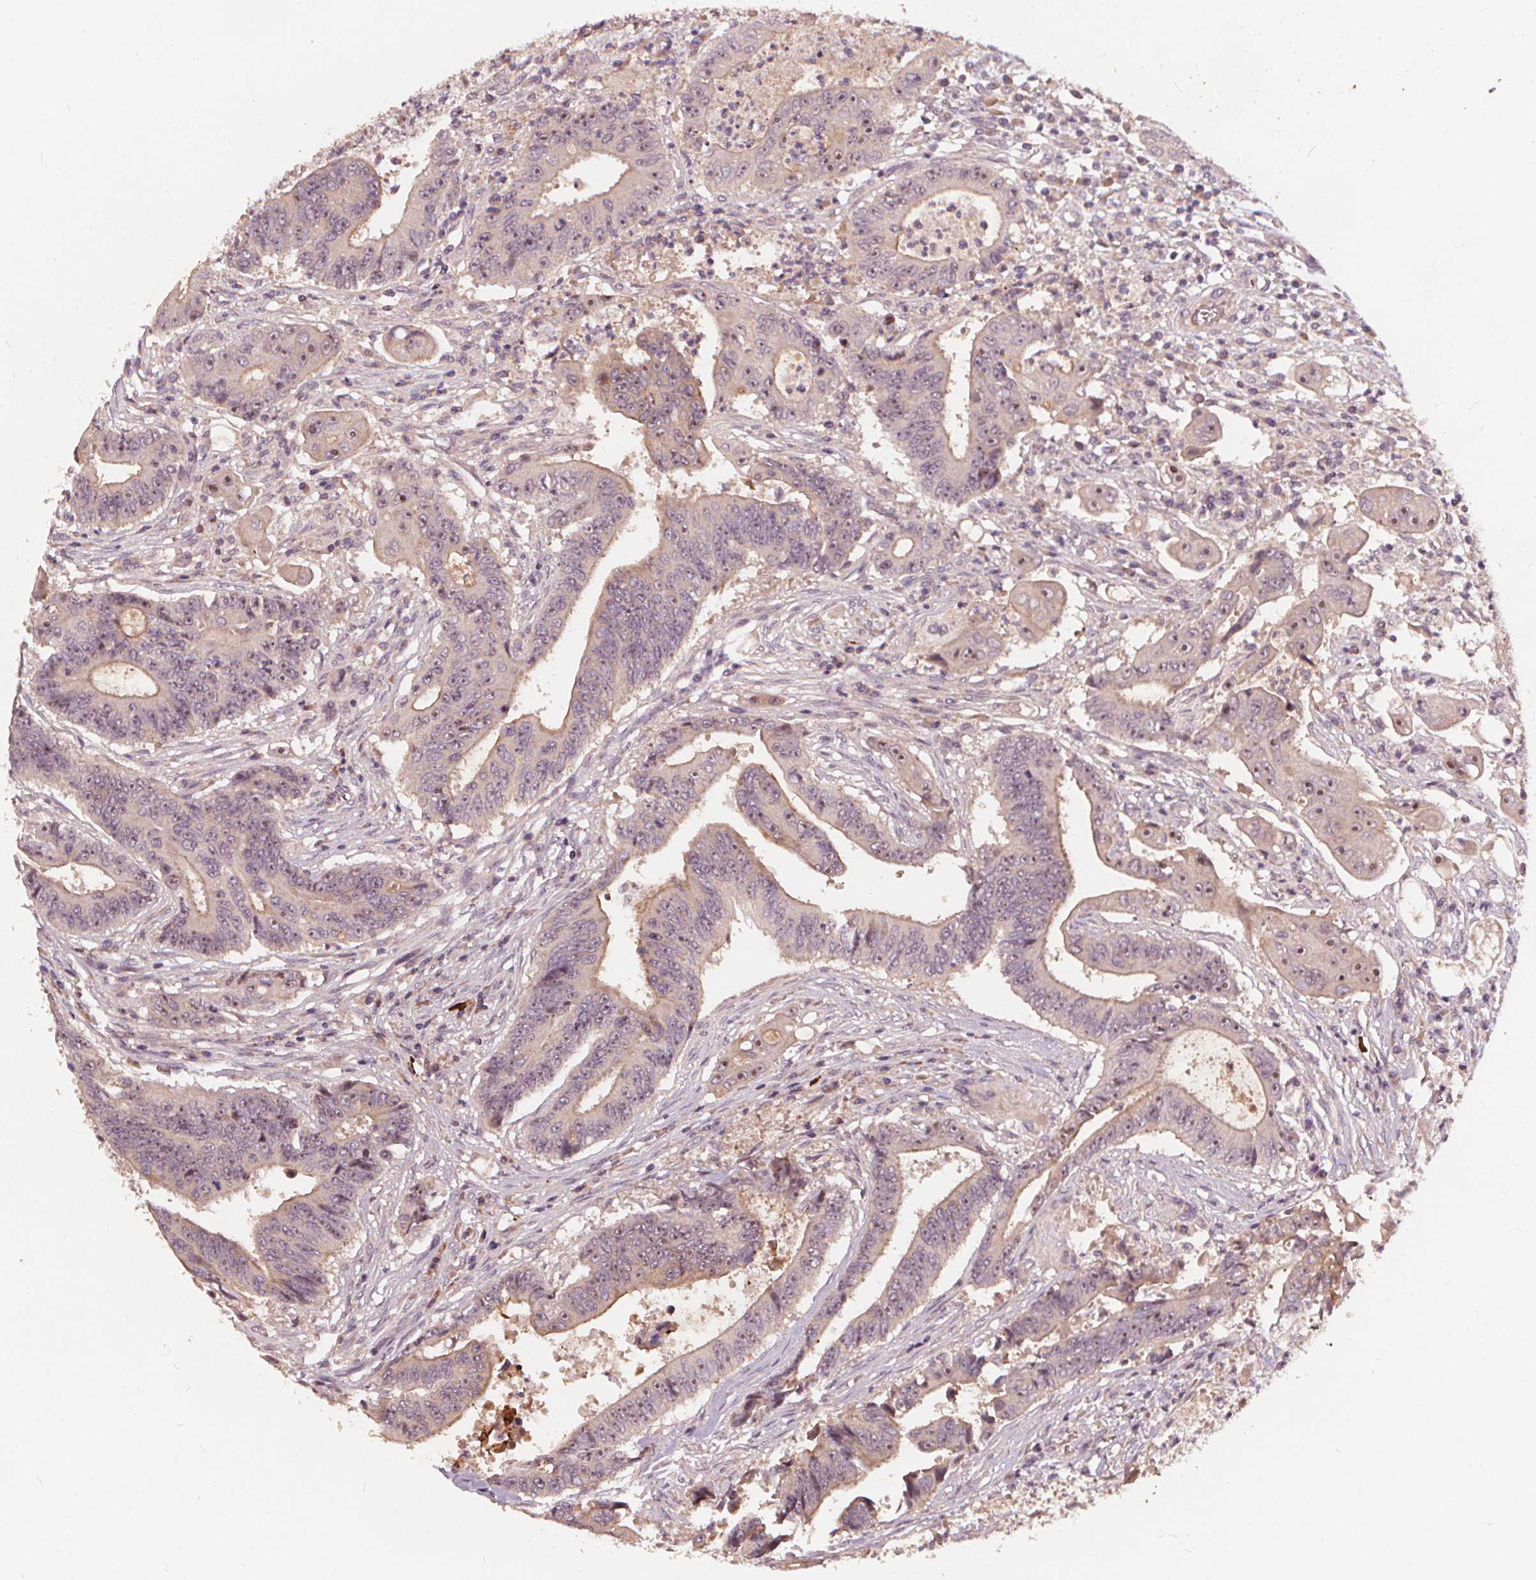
{"staining": {"intensity": "moderate", "quantity": "<25%", "location": "cytoplasmic/membranous,nuclear"}, "tissue": "colorectal cancer", "cell_type": "Tumor cells", "image_type": "cancer", "snomed": [{"axis": "morphology", "description": "Adenocarcinoma, NOS"}, {"axis": "topography", "description": "Rectum"}], "caption": "Immunohistochemistry (DAB (3,3'-diaminobenzidine)) staining of human colorectal adenocarcinoma shows moderate cytoplasmic/membranous and nuclear protein positivity in approximately <25% of tumor cells. (brown staining indicates protein expression, while blue staining denotes nuclei).", "gene": "IPO13", "patient": {"sex": "male", "age": 54}}